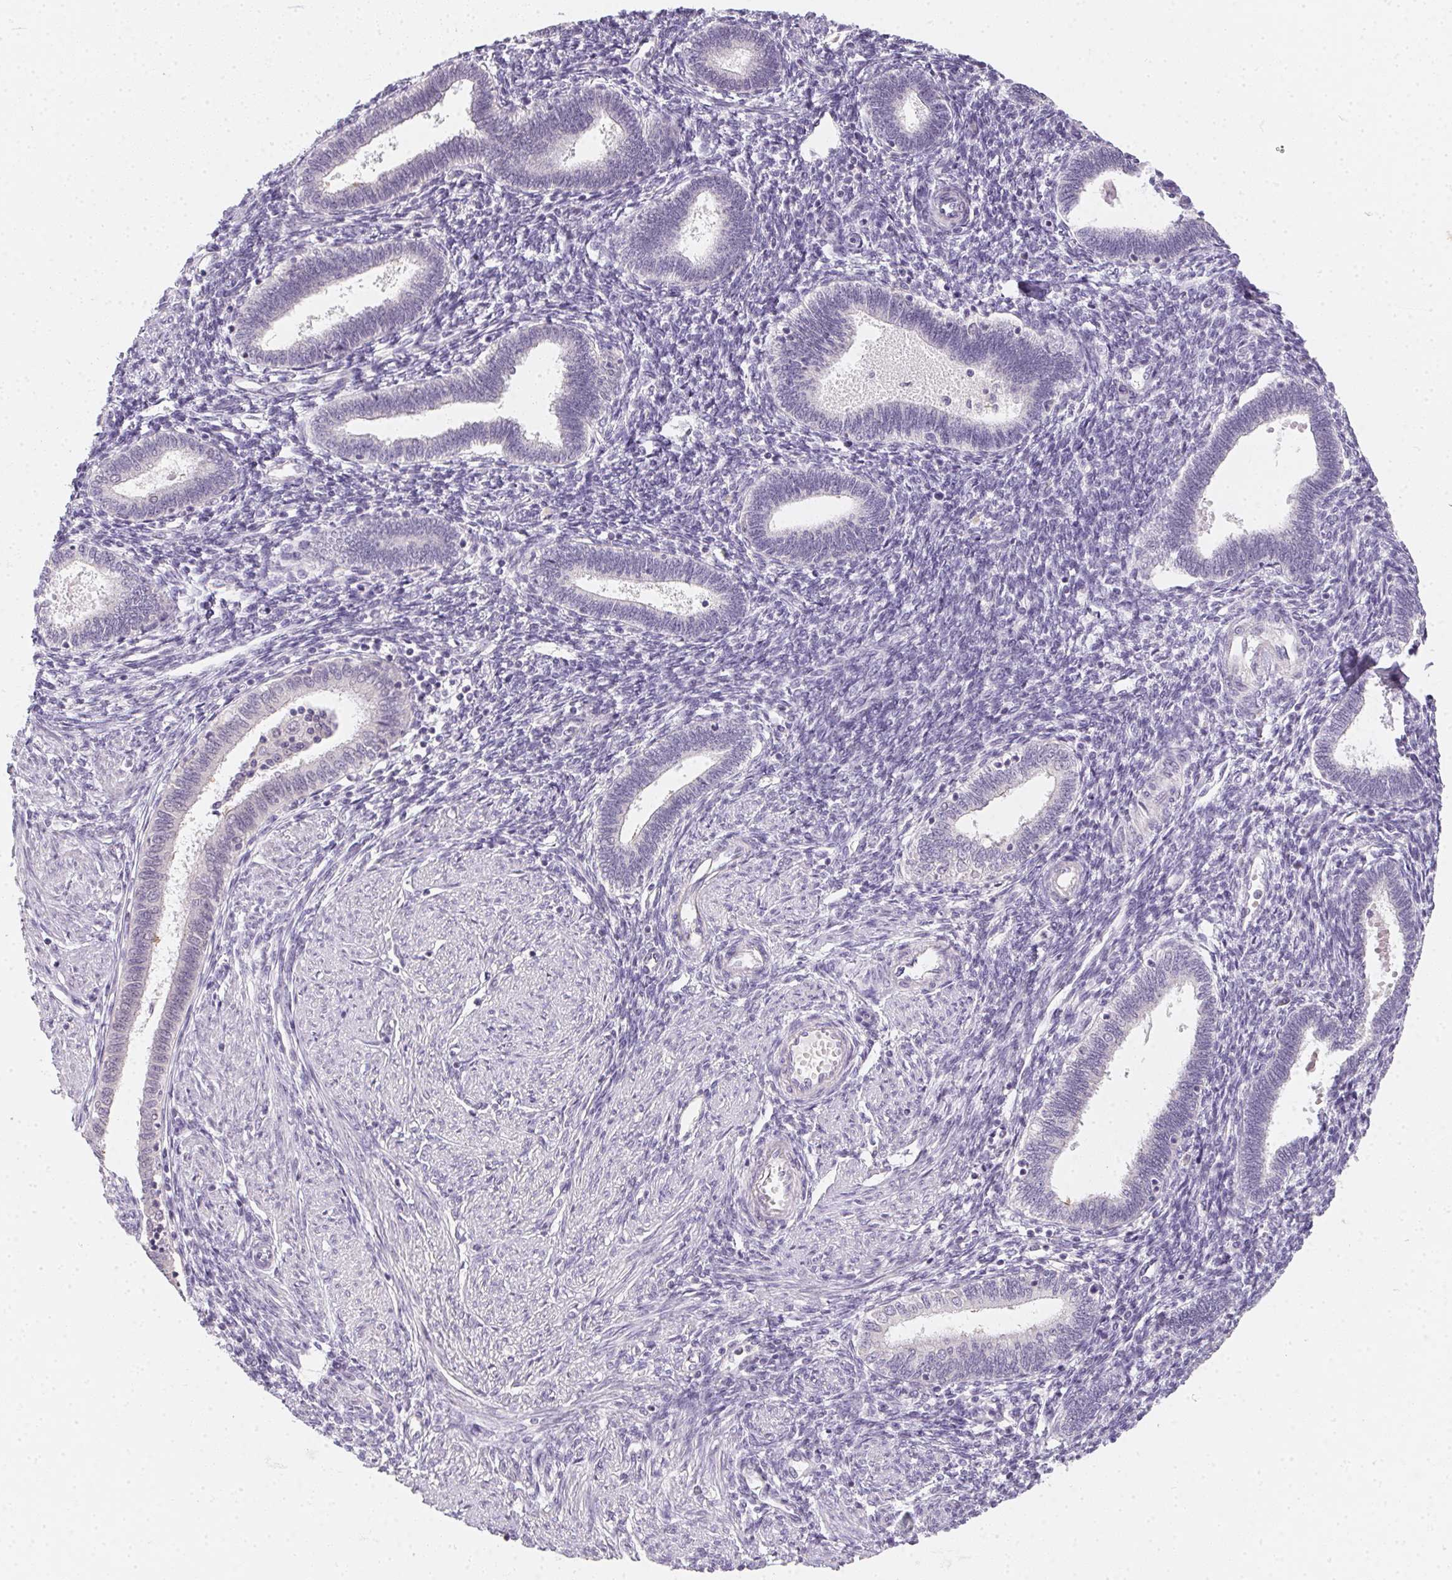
{"staining": {"intensity": "negative", "quantity": "none", "location": "none"}, "tissue": "endometrium", "cell_type": "Cells in endometrial stroma", "image_type": "normal", "snomed": [{"axis": "morphology", "description": "Normal tissue, NOS"}, {"axis": "topography", "description": "Endometrium"}], "caption": "High power microscopy histopathology image of an immunohistochemistry histopathology image of unremarkable endometrium, revealing no significant expression in cells in endometrial stroma.", "gene": "ZBBX", "patient": {"sex": "female", "age": 42}}